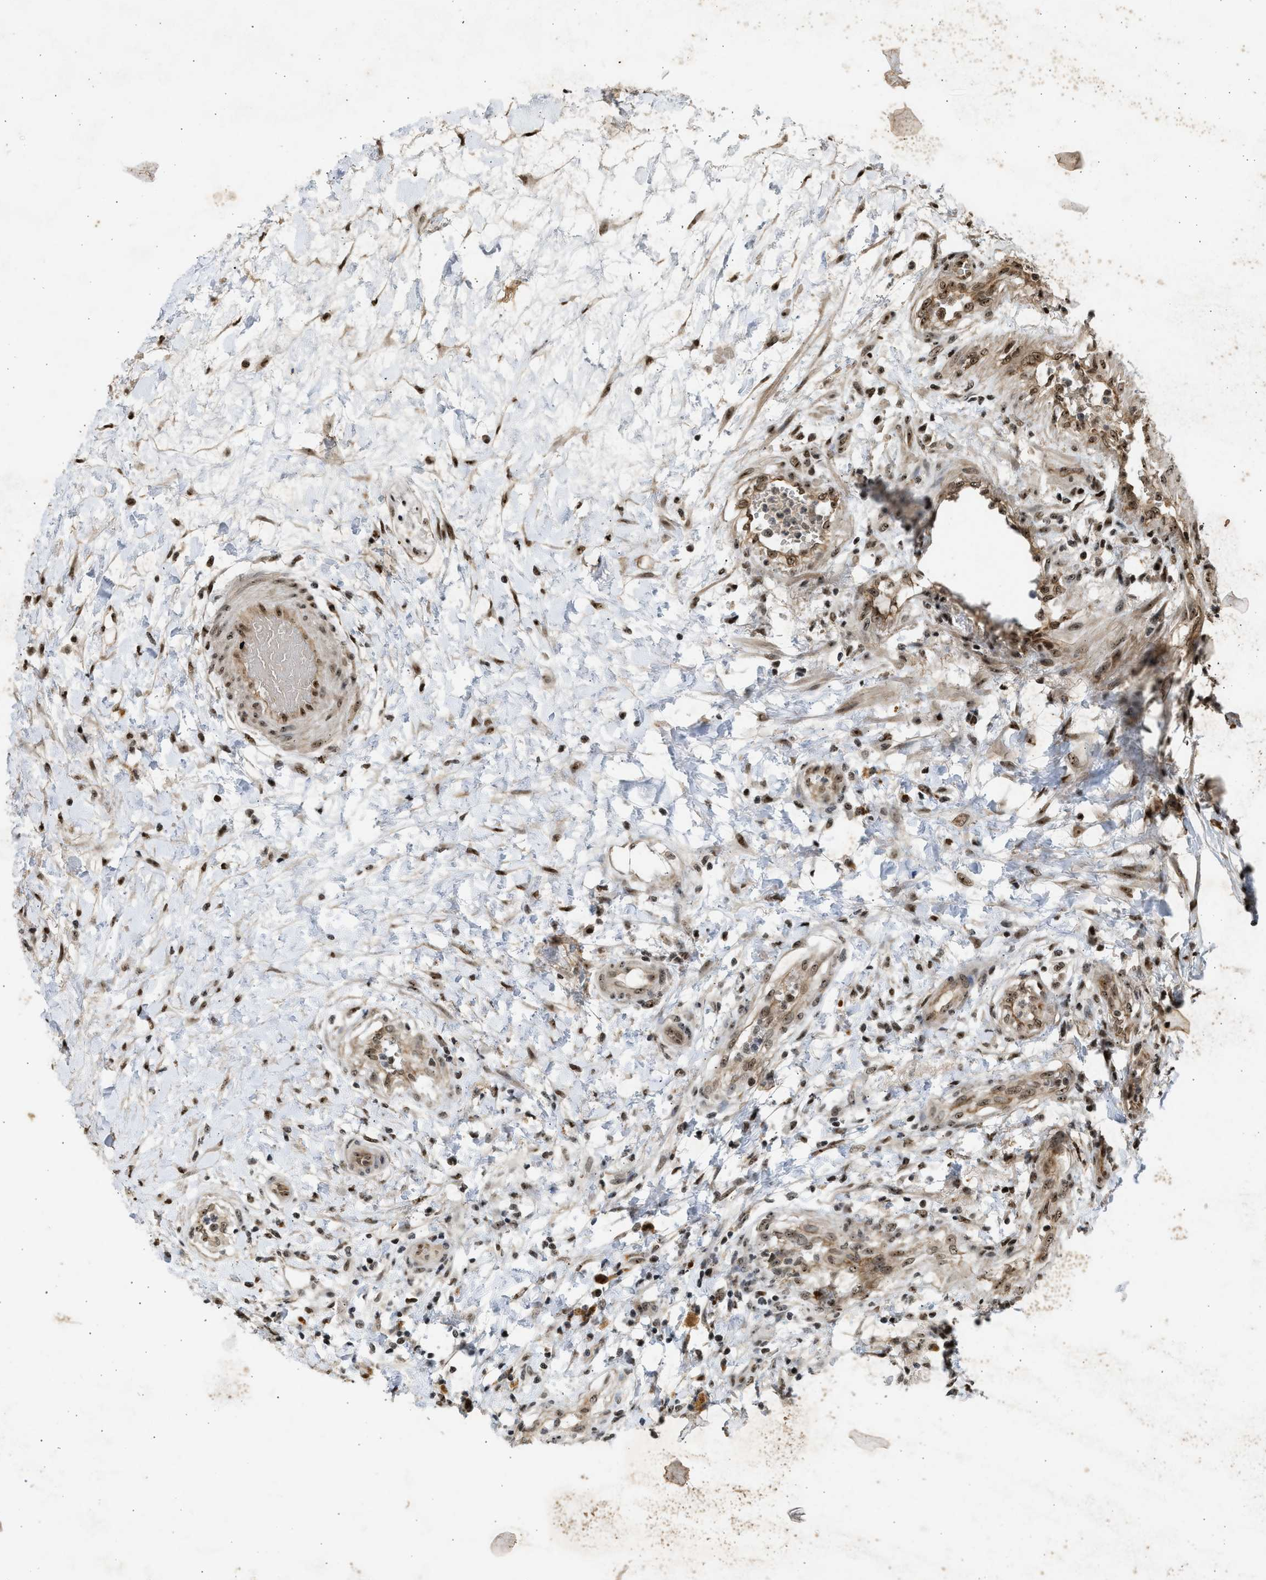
{"staining": {"intensity": "moderate", "quantity": ">75%", "location": "cytoplasmic/membranous,nuclear"}, "tissue": "testis cancer", "cell_type": "Tumor cells", "image_type": "cancer", "snomed": [{"axis": "morphology", "description": "Seminoma, NOS"}, {"axis": "topography", "description": "Testis"}], "caption": "Testis seminoma stained with DAB (3,3'-diaminobenzidine) IHC exhibits medium levels of moderate cytoplasmic/membranous and nuclear positivity in about >75% of tumor cells. The protein is stained brown, and the nuclei are stained in blue (DAB IHC with brightfield microscopy, high magnification).", "gene": "TFDP2", "patient": {"sex": "male", "age": 59}}